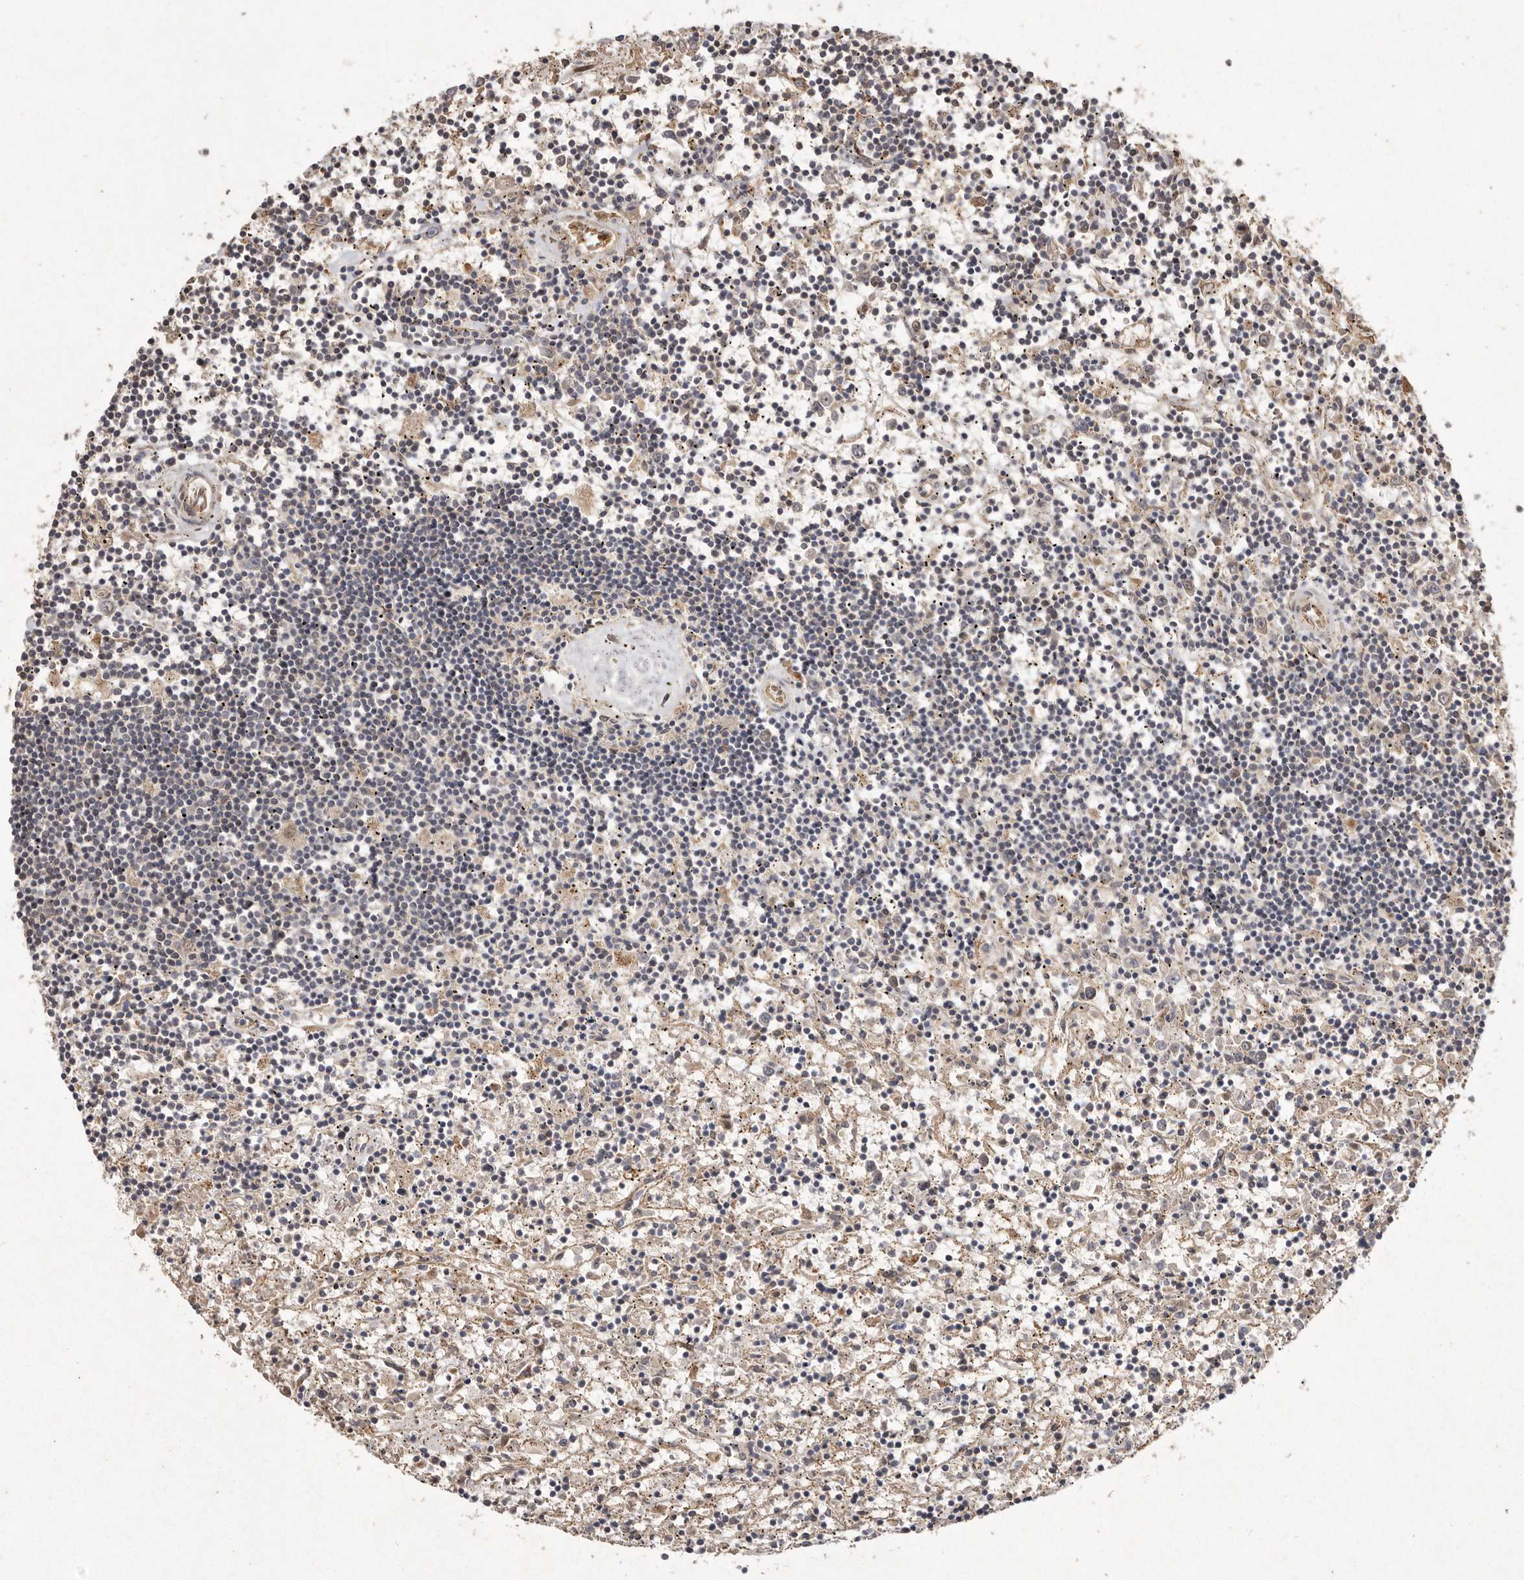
{"staining": {"intensity": "negative", "quantity": "none", "location": "none"}, "tissue": "lymphoma", "cell_type": "Tumor cells", "image_type": "cancer", "snomed": [{"axis": "morphology", "description": "Malignant lymphoma, non-Hodgkin's type, Low grade"}, {"axis": "topography", "description": "Spleen"}], "caption": "Malignant lymphoma, non-Hodgkin's type (low-grade) was stained to show a protein in brown. There is no significant positivity in tumor cells.", "gene": "SEMA3A", "patient": {"sex": "male", "age": 76}}